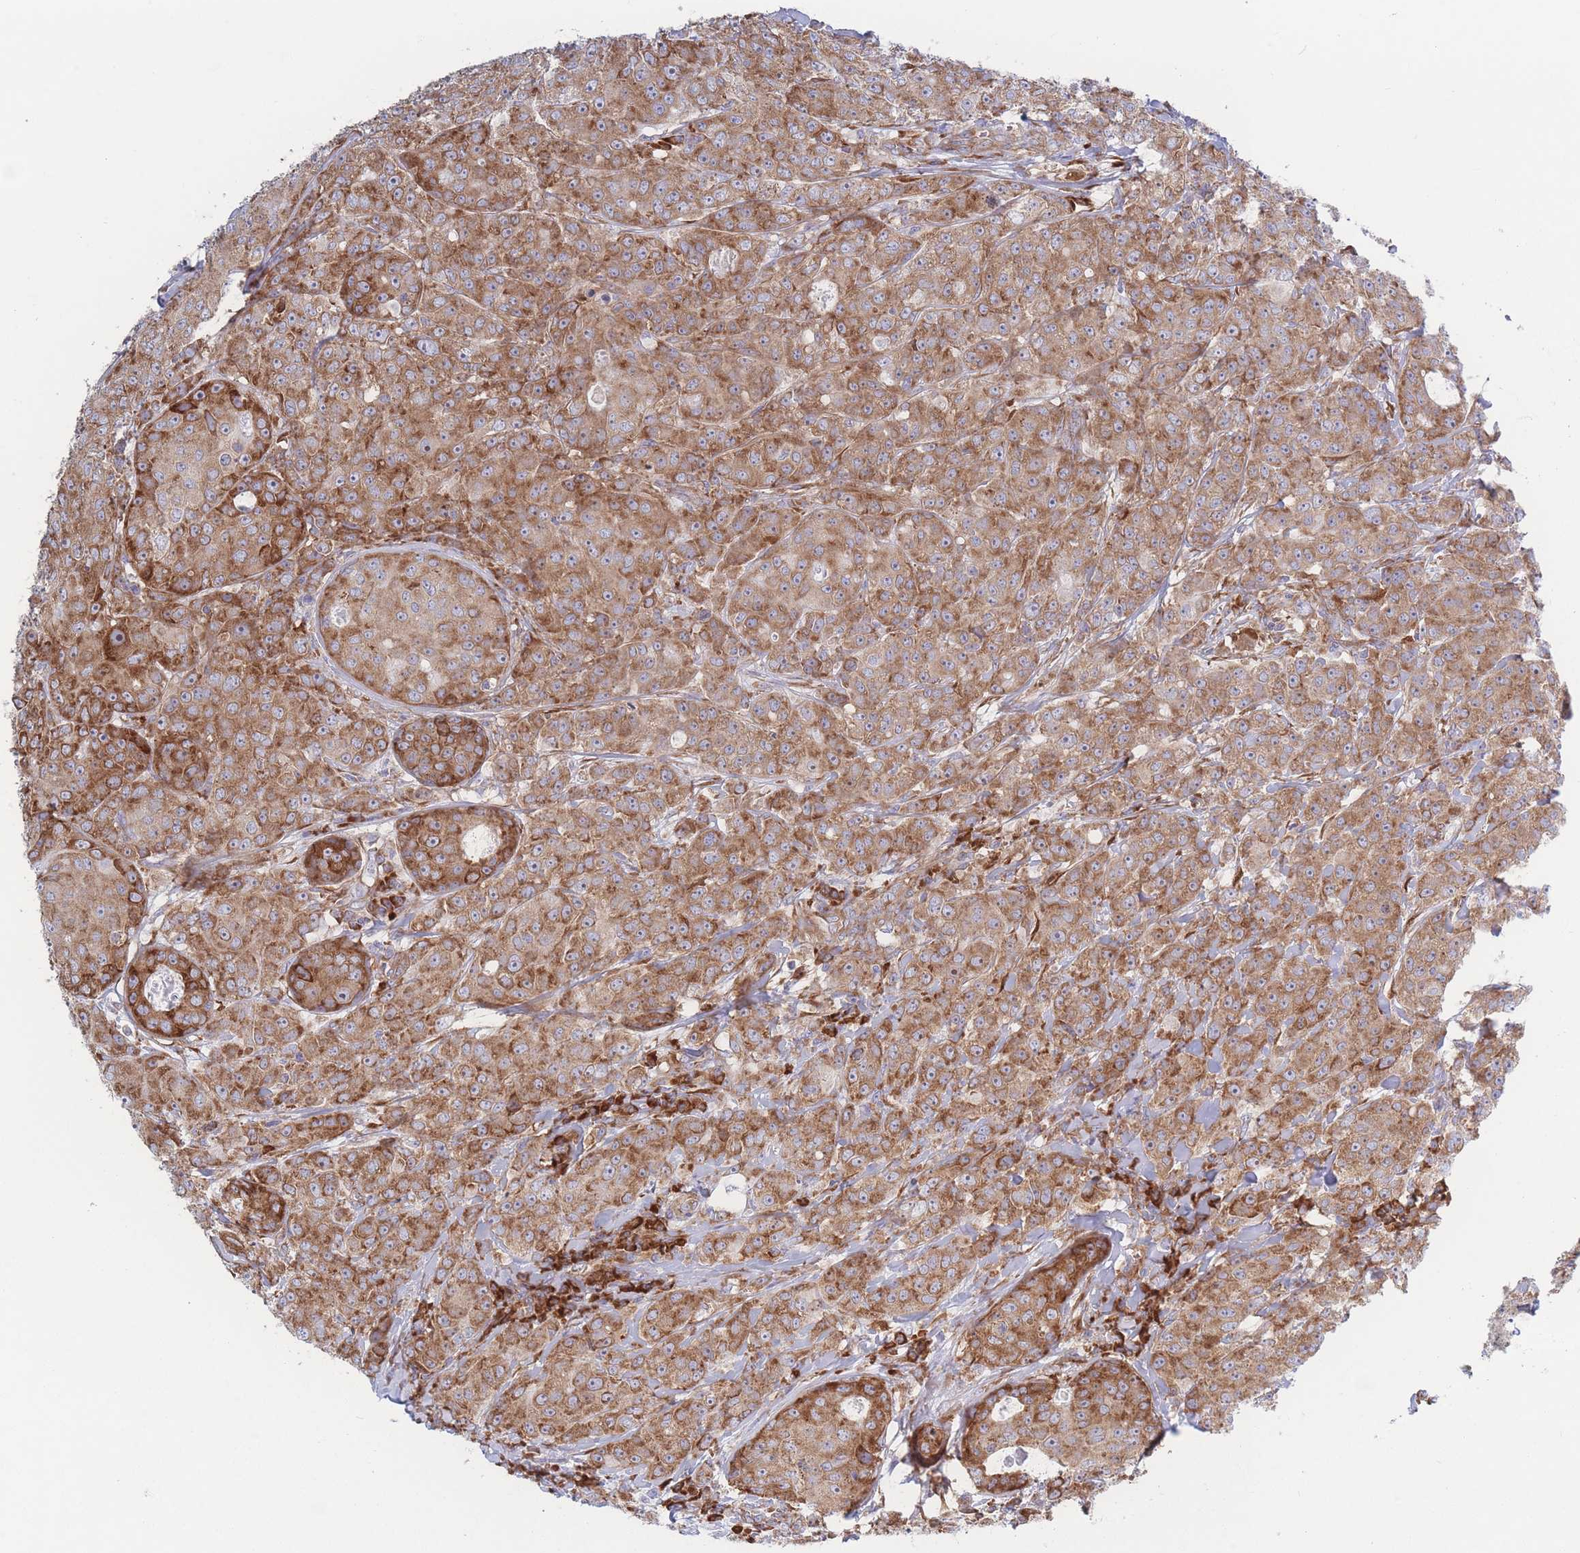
{"staining": {"intensity": "moderate", "quantity": ">75%", "location": "cytoplasmic/membranous"}, "tissue": "breast cancer", "cell_type": "Tumor cells", "image_type": "cancer", "snomed": [{"axis": "morphology", "description": "Duct carcinoma"}, {"axis": "topography", "description": "Breast"}], "caption": "A photomicrograph of human breast cancer (invasive ductal carcinoma) stained for a protein displays moderate cytoplasmic/membranous brown staining in tumor cells.", "gene": "RPL8", "patient": {"sex": "female", "age": 43}}